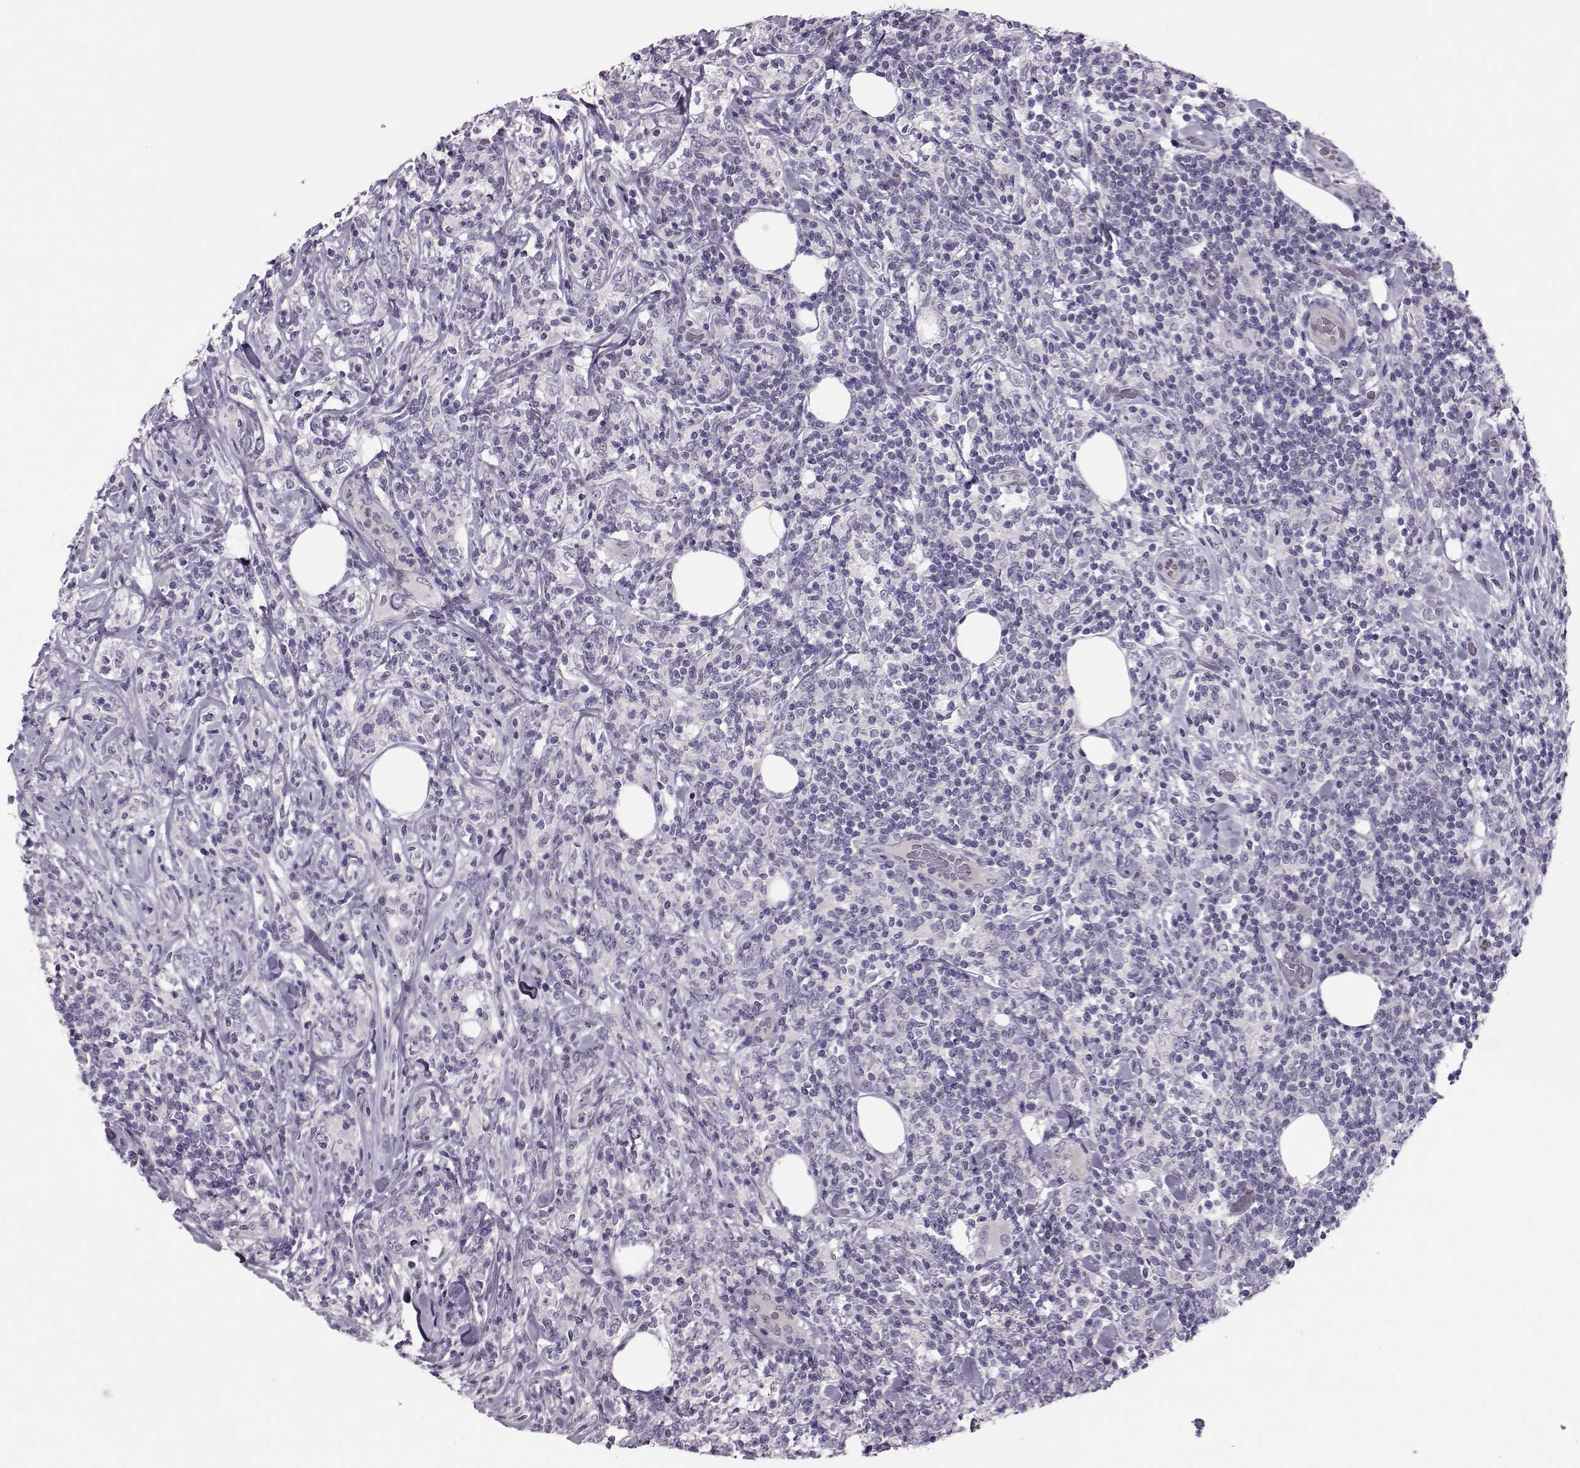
{"staining": {"intensity": "negative", "quantity": "none", "location": "none"}, "tissue": "lymphoma", "cell_type": "Tumor cells", "image_type": "cancer", "snomed": [{"axis": "morphology", "description": "Malignant lymphoma, non-Hodgkin's type, High grade"}, {"axis": "topography", "description": "Lymph node"}], "caption": "Image shows no significant protein expression in tumor cells of malignant lymphoma, non-Hodgkin's type (high-grade).", "gene": "ASRGL1", "patient": {"sex": "female", "age": 84}}